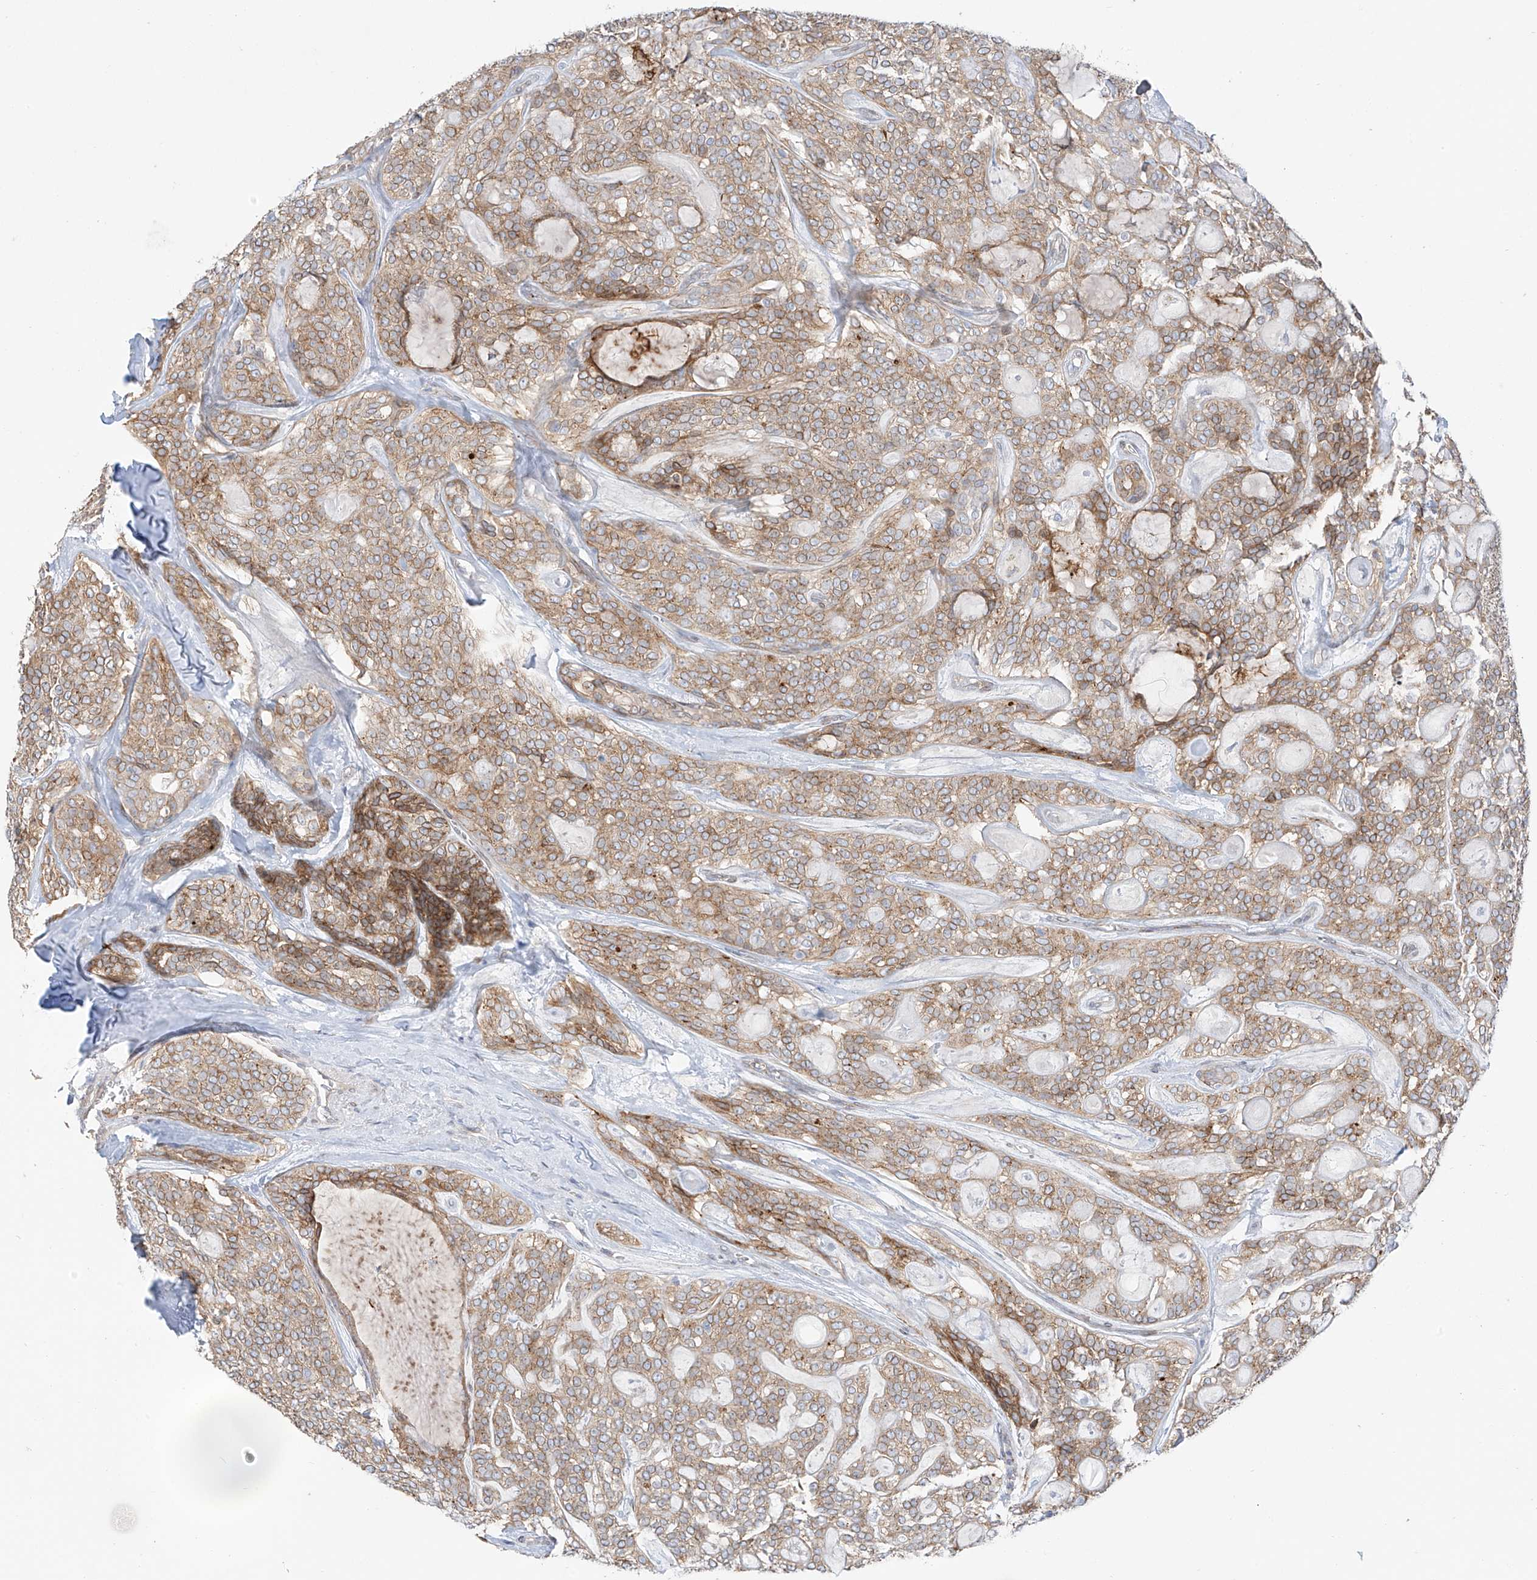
{"staining": {"intensity": "moderate", "quantity": ">75%", "location": "cytoplasmic/membranous"}, "tissue": "head and neck cancer", "cell_type": "Tumor cells", "image_type": "cancer", "snomed": [{"axis": "morphology", "description": "Adenocarcinoma, NOS"}, {"axis": "topography", "description": "Head-Neck"}], "caption": "Protein staining reveals moderate cytoplasmic/membranous expression in approximately >75% of tumor cells in head and neck cancer.", "gene": "PCYOX1", "patient": {"sex": "male", "age": 66}}